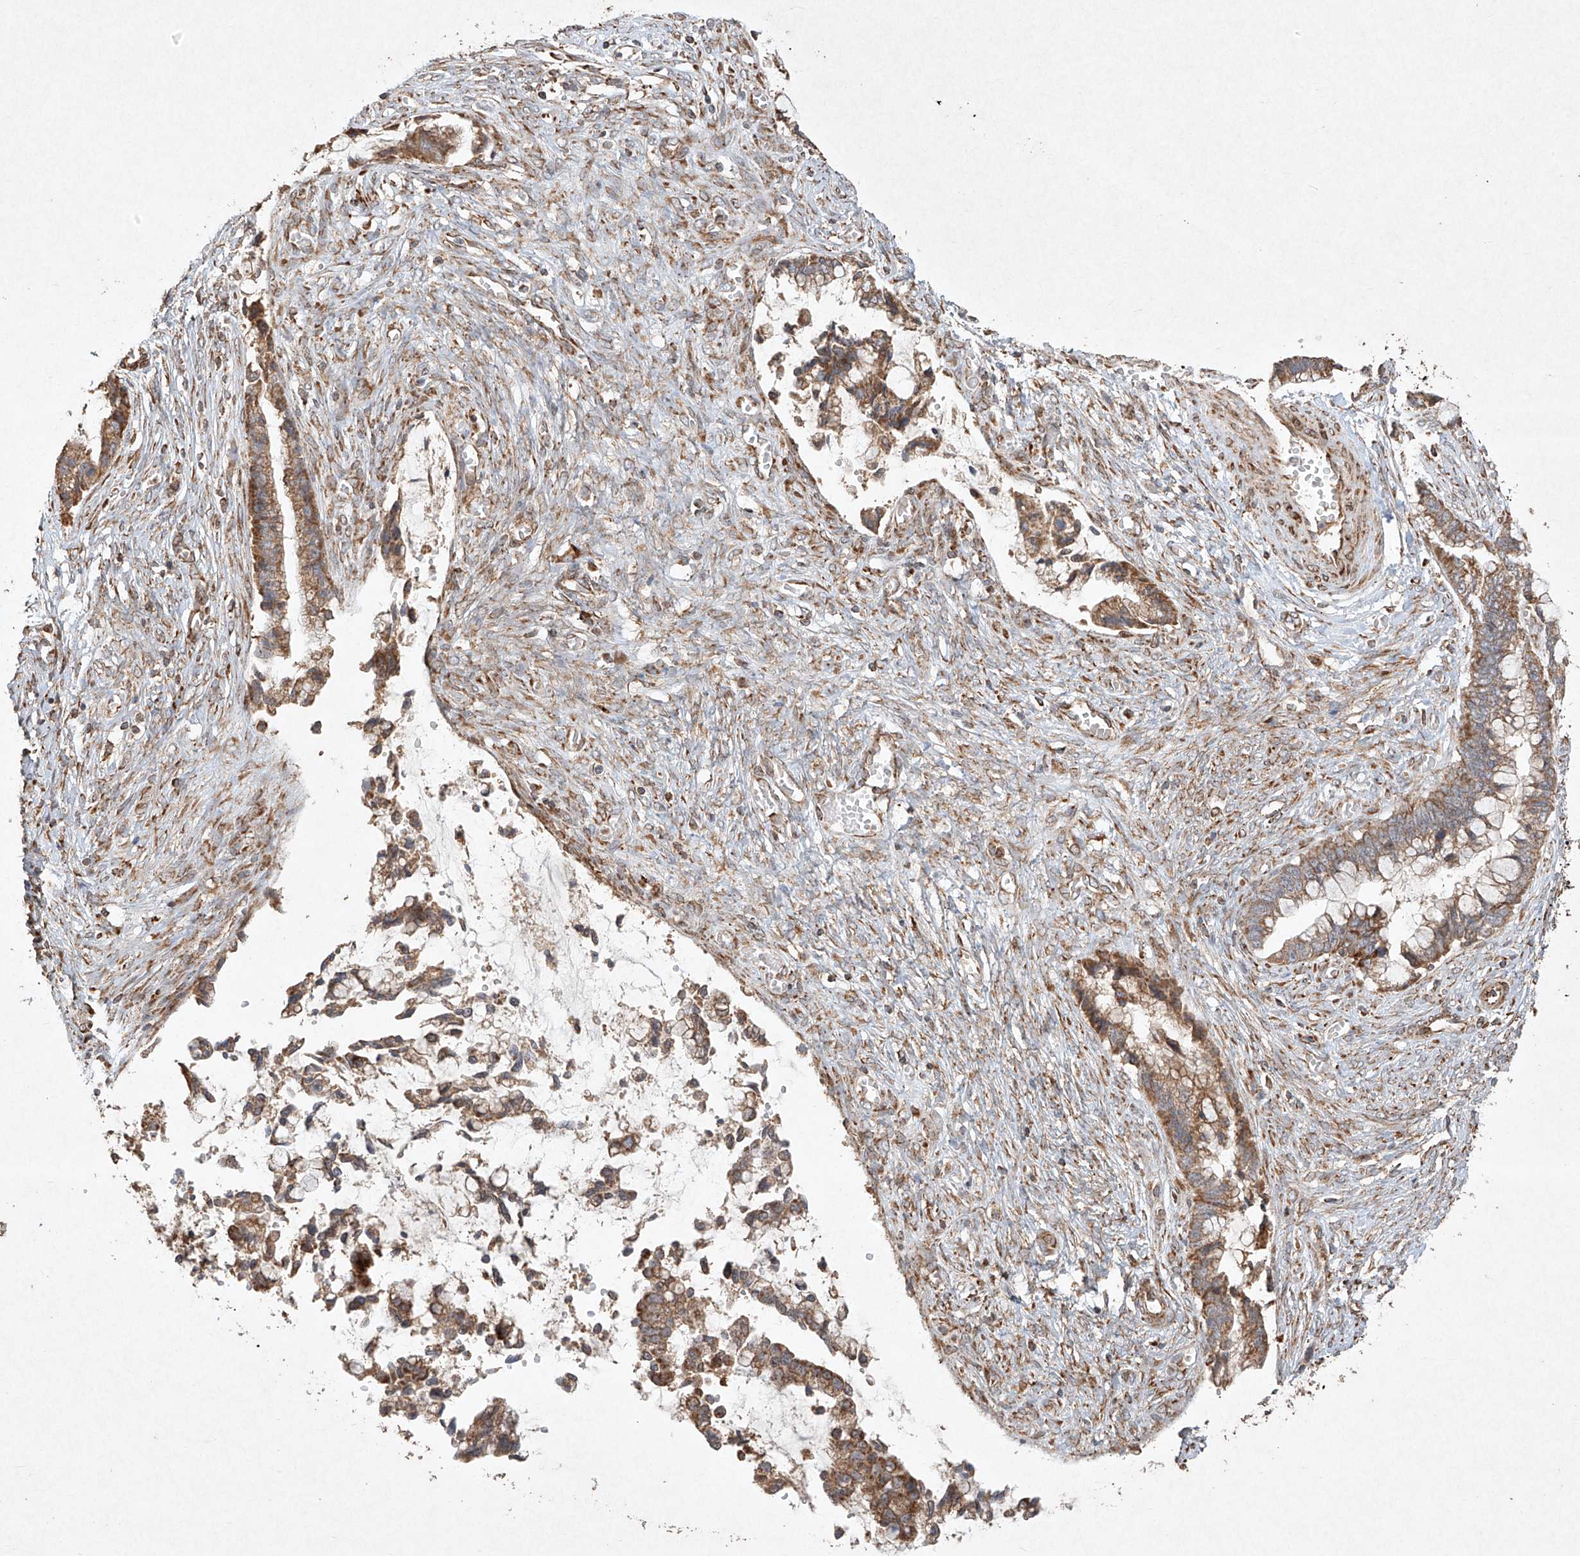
{"staining": {"intensity": "moderate", "quantity": ">75%", "location": "cytoplasmic/membranous"}, "tissue": "cervical cancer", "cell_type": "Tumor cells", "image_type": "cancer", "snomed": [{"axis": "morphology", "description": "Adenocarcinoma, NOS"}, {"axis": "topography", "description": "Cervix"}], "caption": "Brown immunohistochemical staining in human cervical adenocarcinoma displays moderate cytoplasmic/membranous expression in about >75% of tumor cells.", "gene": "SEMA3B", "patient": {"sex": "female", "age": 44}}